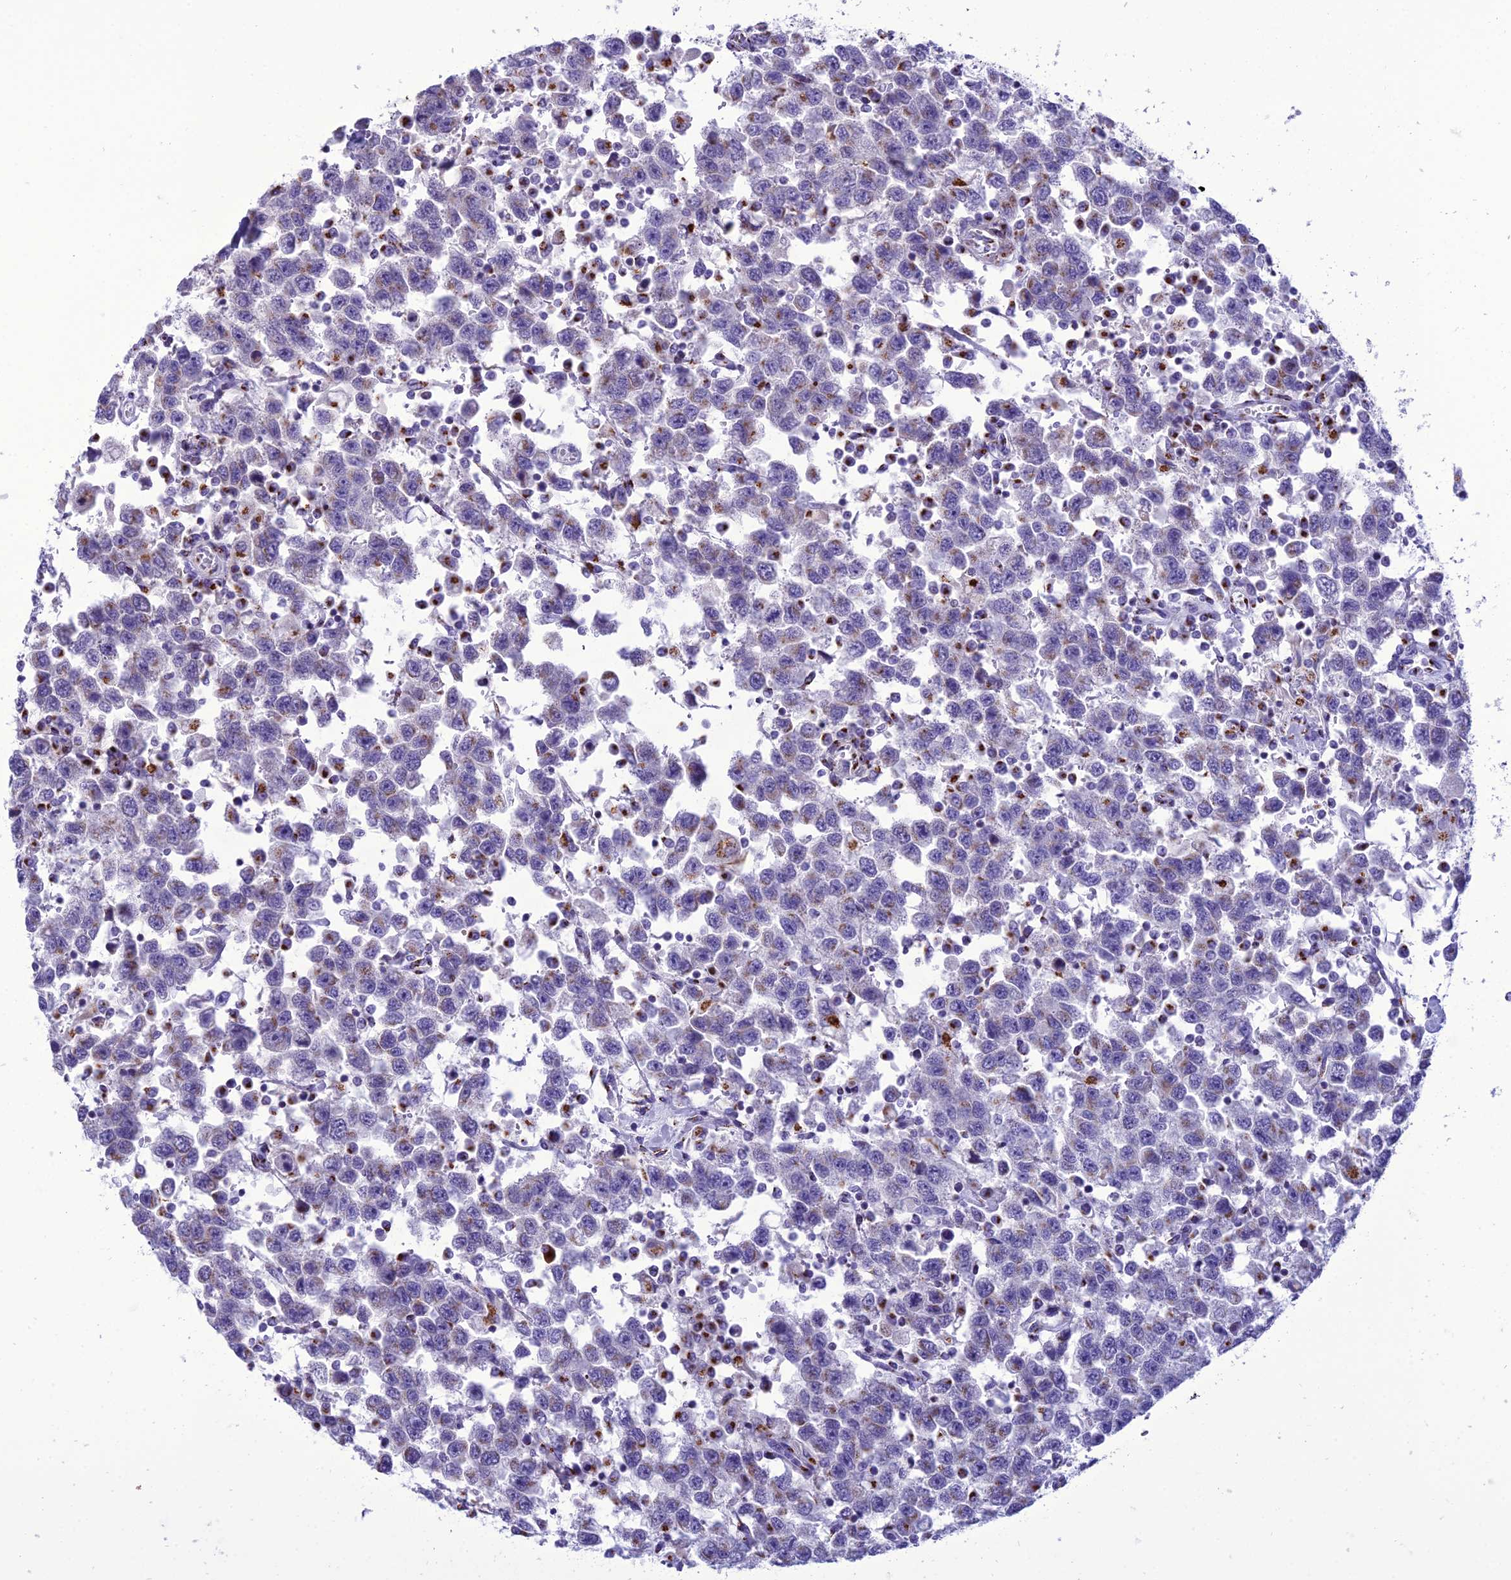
{"staining": {"intensity": "moderate", "quantity": "<25%", "location": "cytoplasmic/membranous"}, "tissue": "testis cancer", "cell_type": "Tumor cells", "image_type": "cancer", "snomed": [{"axis": "morphology", "description": "Seminoma, NOS"}, {"axis": "topography", "description": "Testis"}], "caption": "Protein staining by IHC exhibits moderate cytoplasmic/membranous staining in approximately <25% of tumor cells in testis seminoma.", "gene": "GOLM2", "patient": {"sex": "male", "age": 41}}